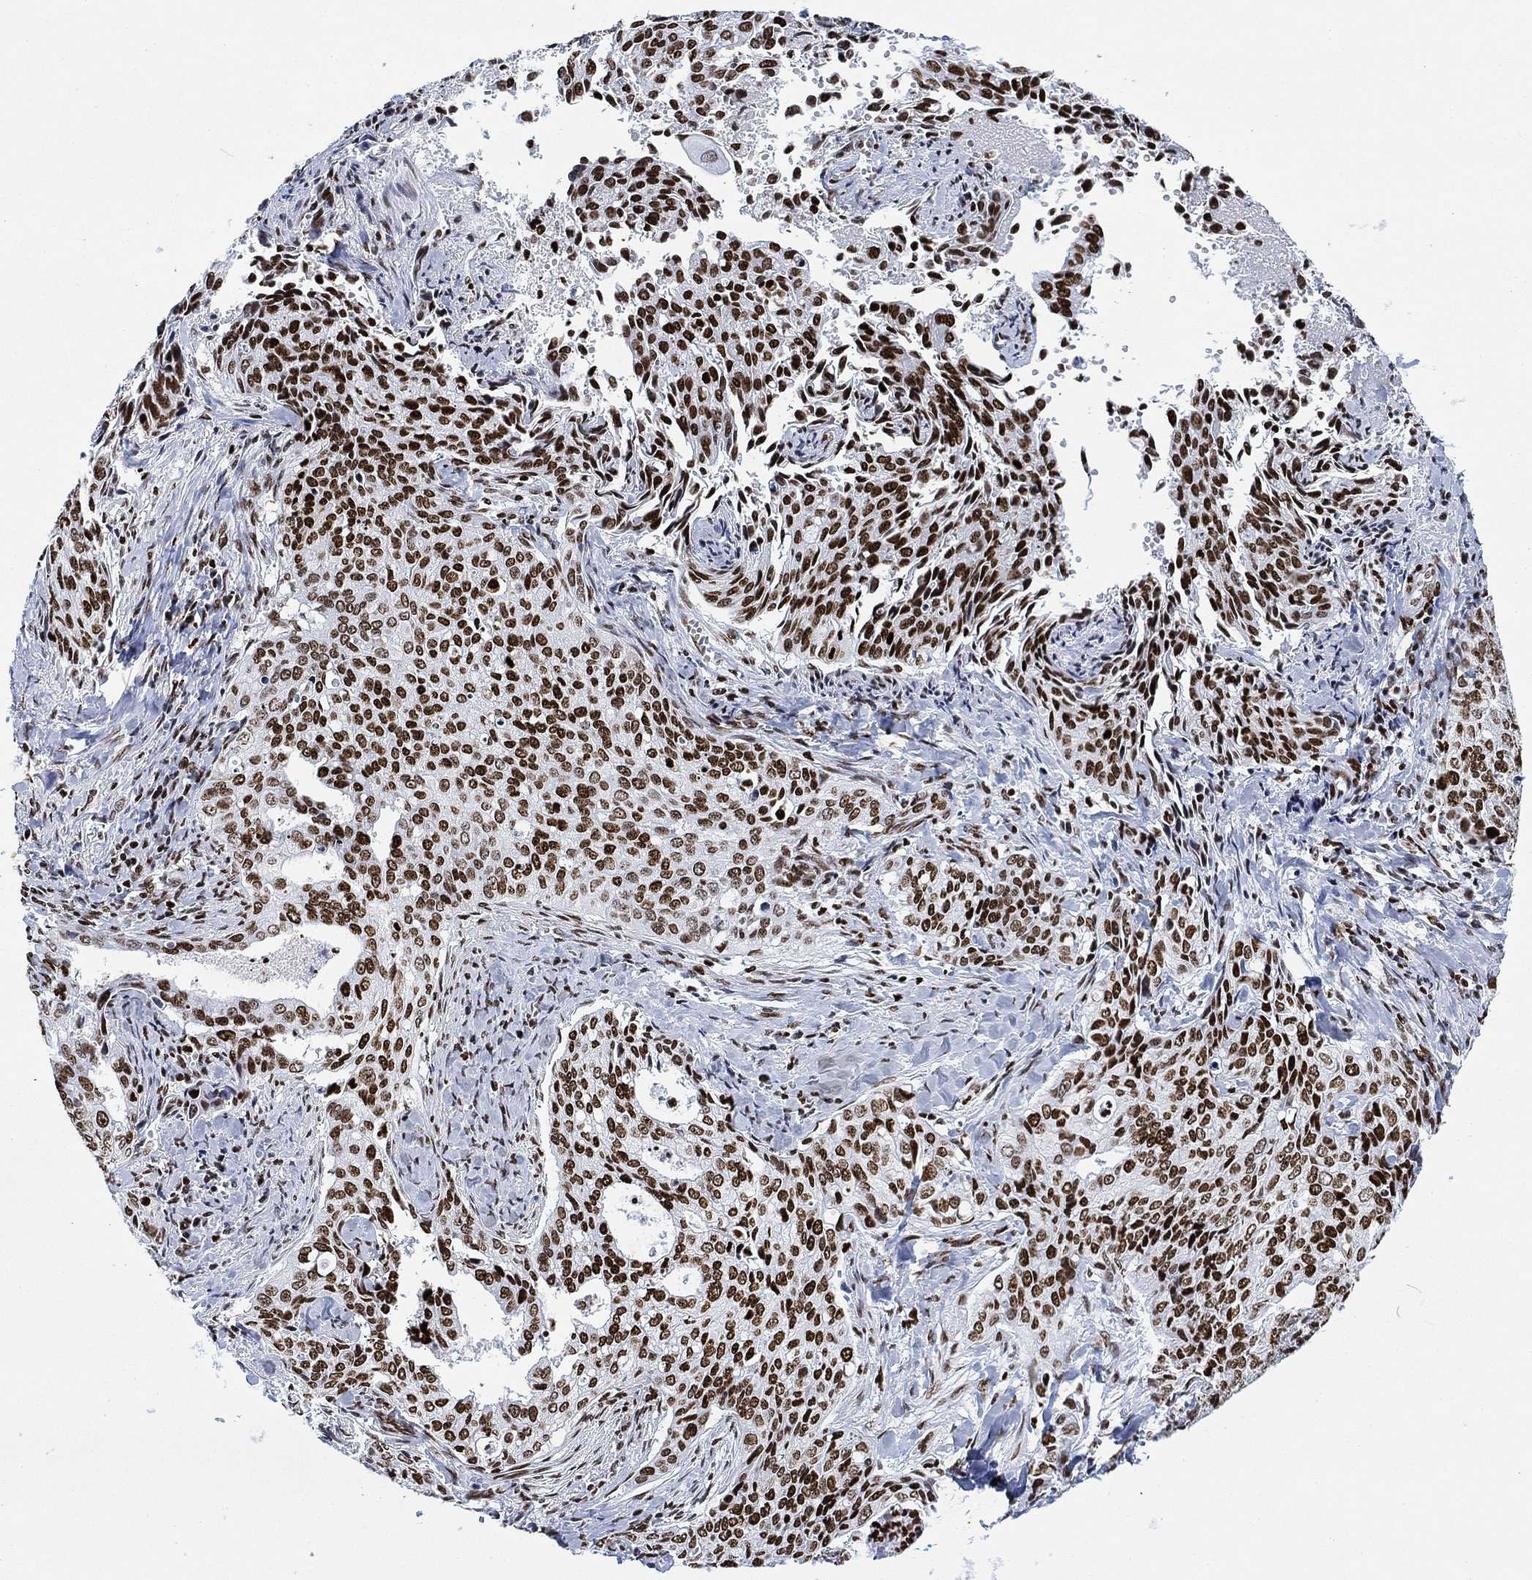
{"staining": {"intensity": "strong", "quantity": ">75%", "location": "nuclear"}, "tissue": "cervical cancer", "cell_type": "Tumor cells", "image_type": "cancer", "snomed": [{"axis": "morphology", "description": "Squamous cell carcinoma, NOS"}, {"axis": "topography", "description": "Cervix"}], "caption": "About >75% of tumor cells in human cervical squamous cell carcinoma display strong nuclear protein positivity as visualized by brown immunohistochemical staining.", "gene": "H1-10", "patient": {"sex": "female", "age": 29}}